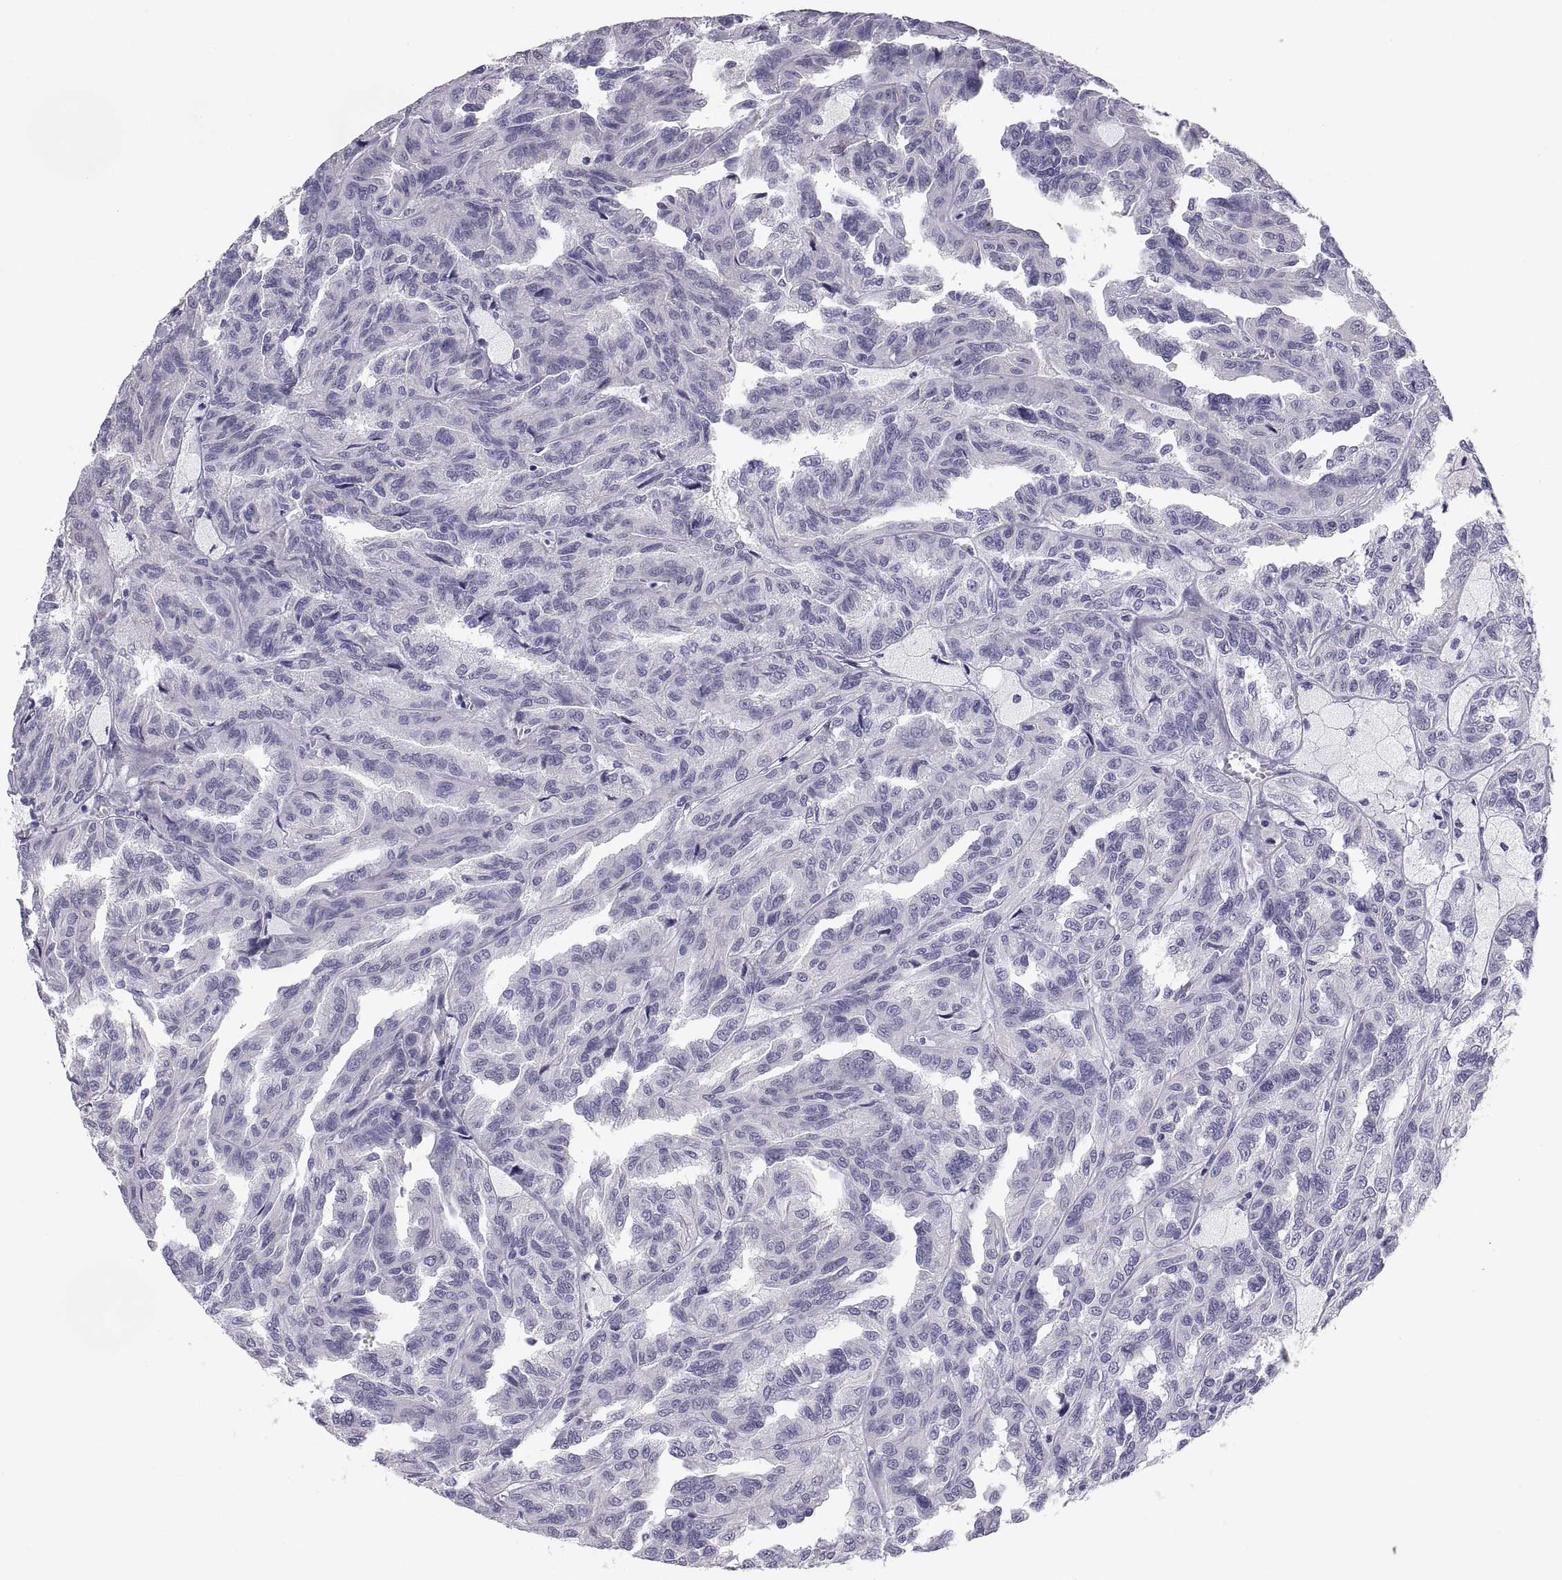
{"staining": {"intensity": "negative", "quantity": "none", "location": "none"}, "tissue": "renal cancer", "cell_type": "Tumor cells", "image_type": "cancer", "snomed": [{"axis": "morphology", "description": "Adenocarcinoma, NOS"}, {"axis": "topography", "description": "Kidney"}], "caption": "Renal cancer (adenocarcinoma) stained for a protein using immunohistochemistry demonstrates no expression tumor cells.", "gene": "TEX13A", "patient": {"sex": "male", "age": 79}}